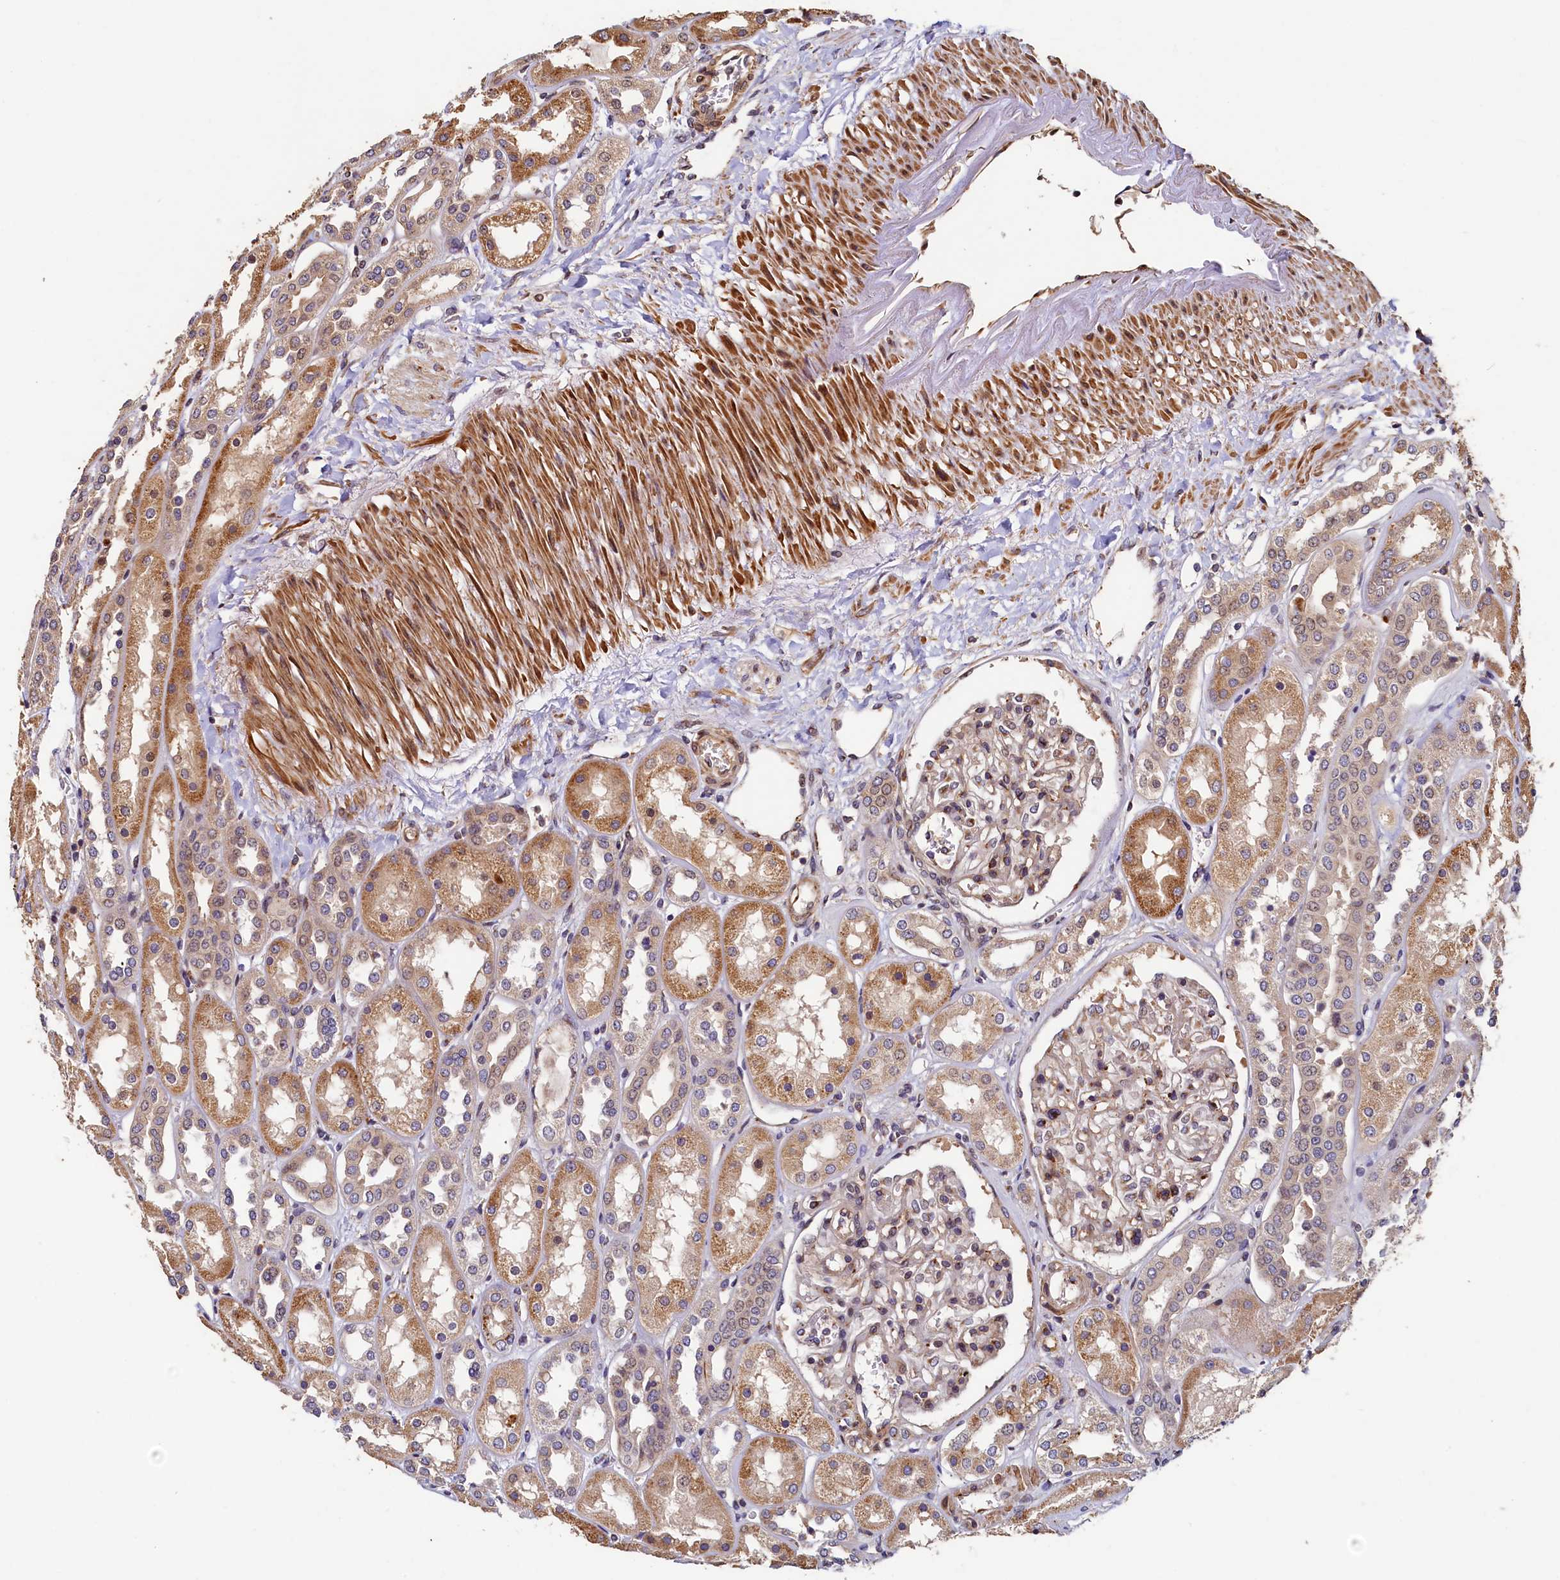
{"staining": {"intensity": "weak", "quantity": ">75%", "location": "cytoplasmic/membranous"}, "tissue": "kidney", "cell_type": "Cells in glomeruli", "image_type": "normal", "snomed": [{"axis": "morphology", "description": "Normal tissue, NOS"}, {"axis": "topography", "description": "Kidney"}], "caption": "Protein expression analysis of benign kidney demonstrates weak cytoplasmic/membranous positivity in about >75% of cells in glomeruli.", "gene": "TMEM181", "patient": {"sex": "male", "age": 70}}